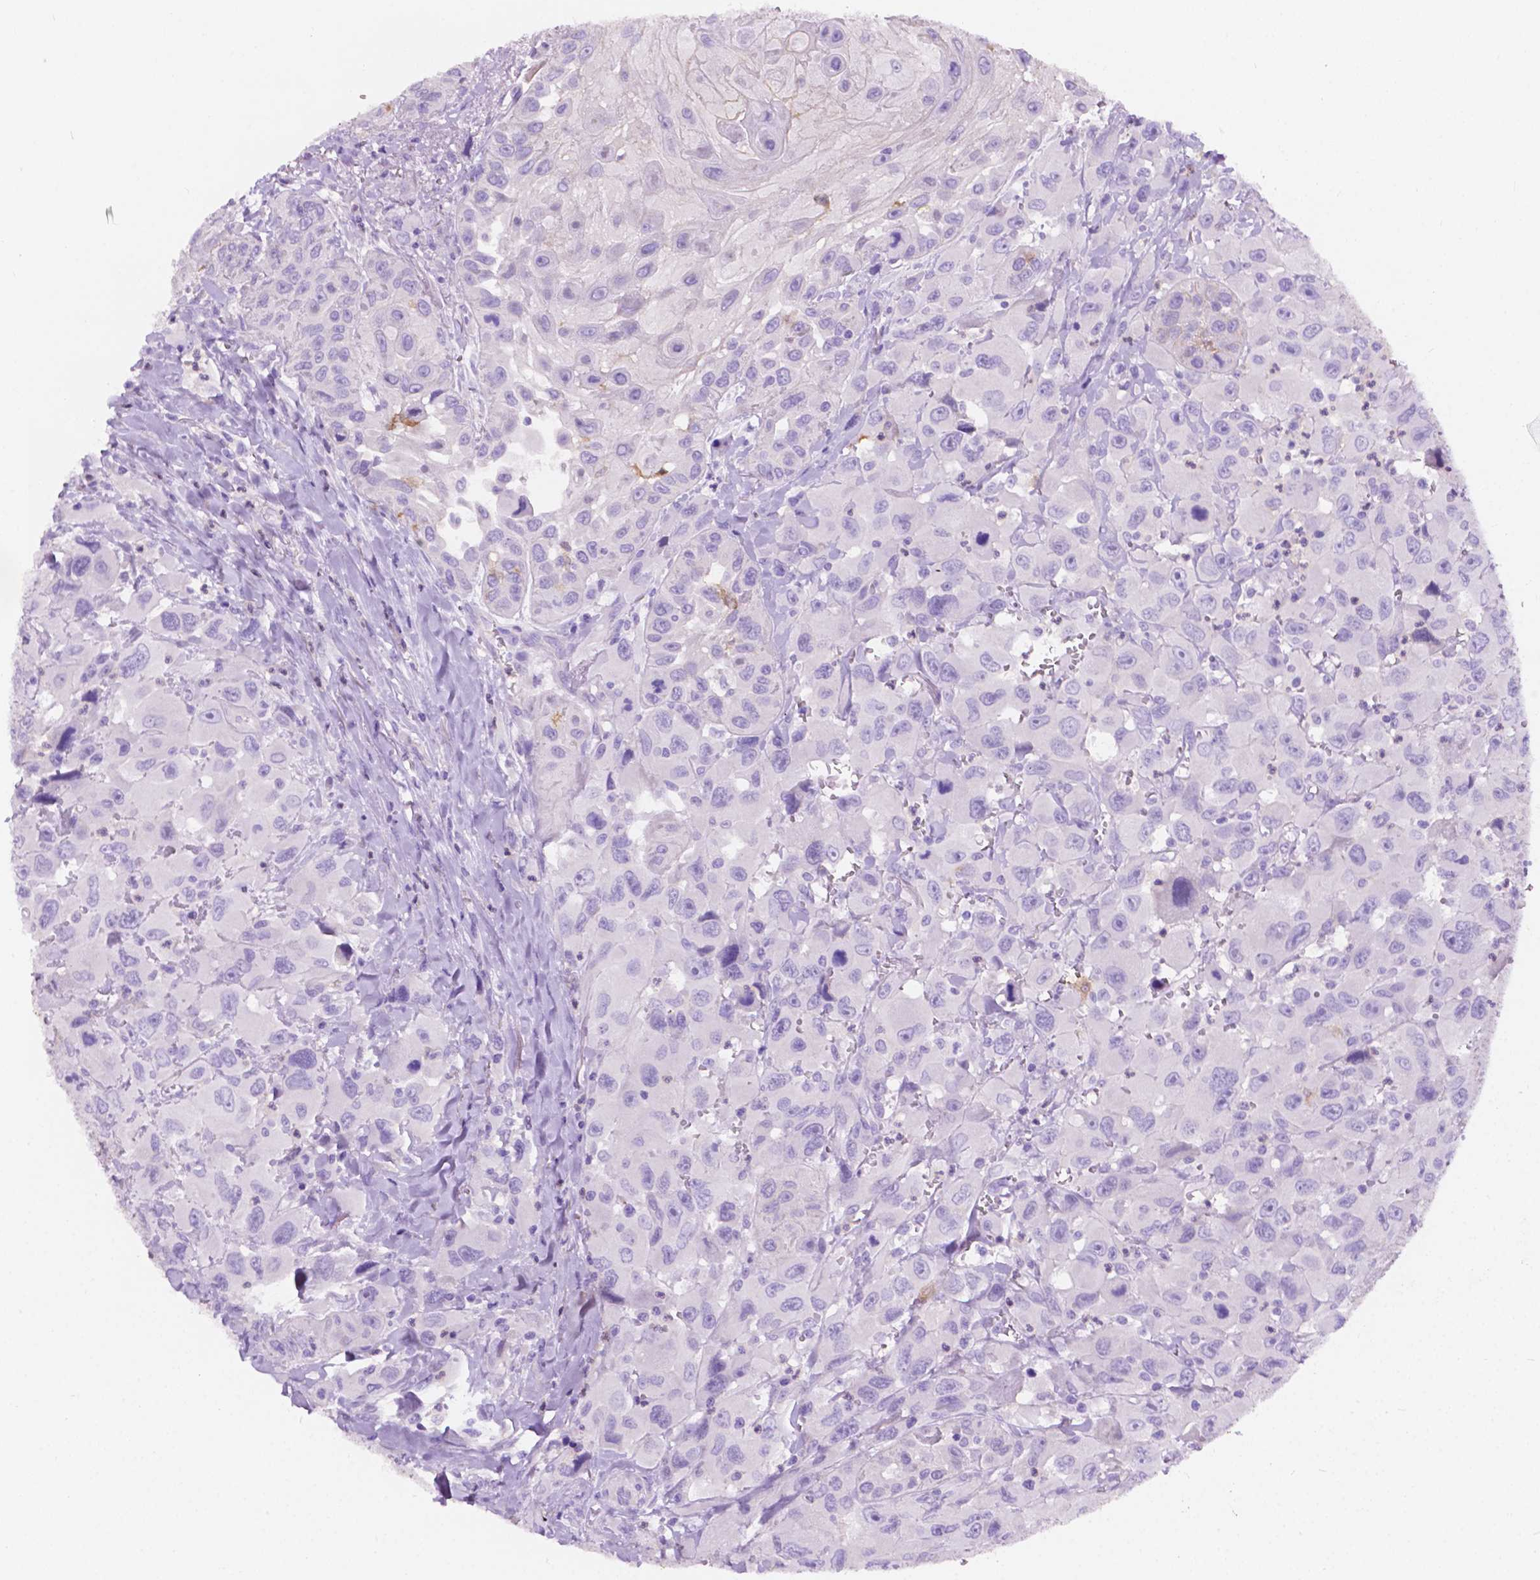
{"staining": {"intensity": "negative", "quantity": "none", "location": "none"}, "tissue": "head and neck cancer", "cell_type": "Tumor cells", "image_type": "cancer", "snomed": [{"axis": "morphology", "description": "Squamous cell carcinoma, NOS"}, {"axis": "morphology", "description": "Squamous cell carcinoma, metastatic, NOS"}, {"axis": "topography", "description": "Oral tissue"}, {"axis": "topography", "description": "Head-Neck"}], "caption": "Micrograph shows no protein expression in tumor cells of squamous cell carcinoma (head and neck) tissue.", "gene": "GNAO1", "patient": {"sex": "female", "age": 85}}